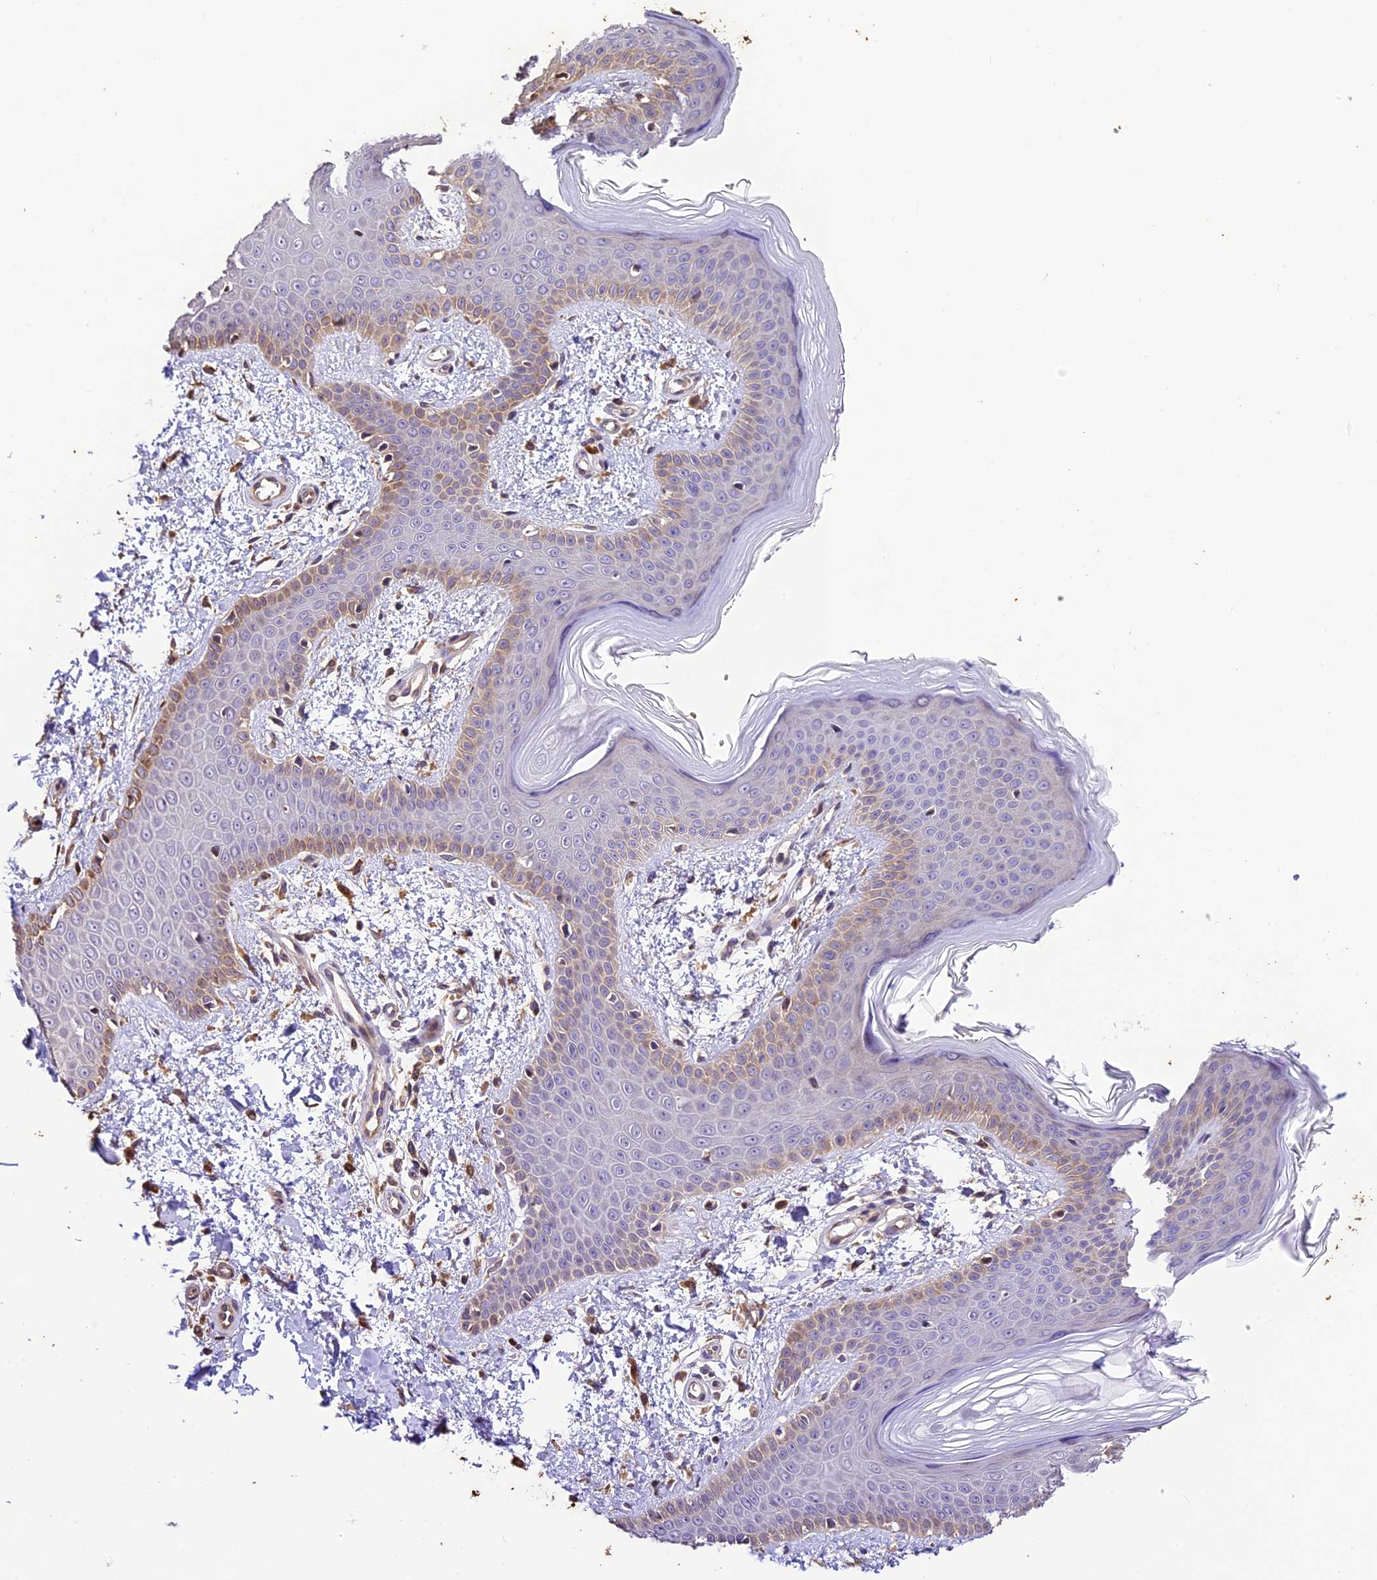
{"staining": {"intensity": "moderate", "quantity": ">75%", "location": "cytoplasmic/membranous,nuclear"}, "tissue": "skin", "cell_type": "Fibroblasts", "image_type": "normal", "snomed": [{"axis": "morphology", "description": "Normal tissue, NOS"}, {"axis": "topography", "description": "Skin"}], "caption": "Immunohistochemistry staining of normal skin, which reveals medium levels of moderate cytoplasmic/membranous,nuclear positivity in approximately >75% of fibroblasts indicating moderate cytoplasmic/membranous,nuclear protein positivity. The staining was performed using DAB (brown) for protein detection and nuclei were counterstained in hematoxylin (blue).", "gene": "DGKH", "patient": {"sex": "male", "age": 37}}